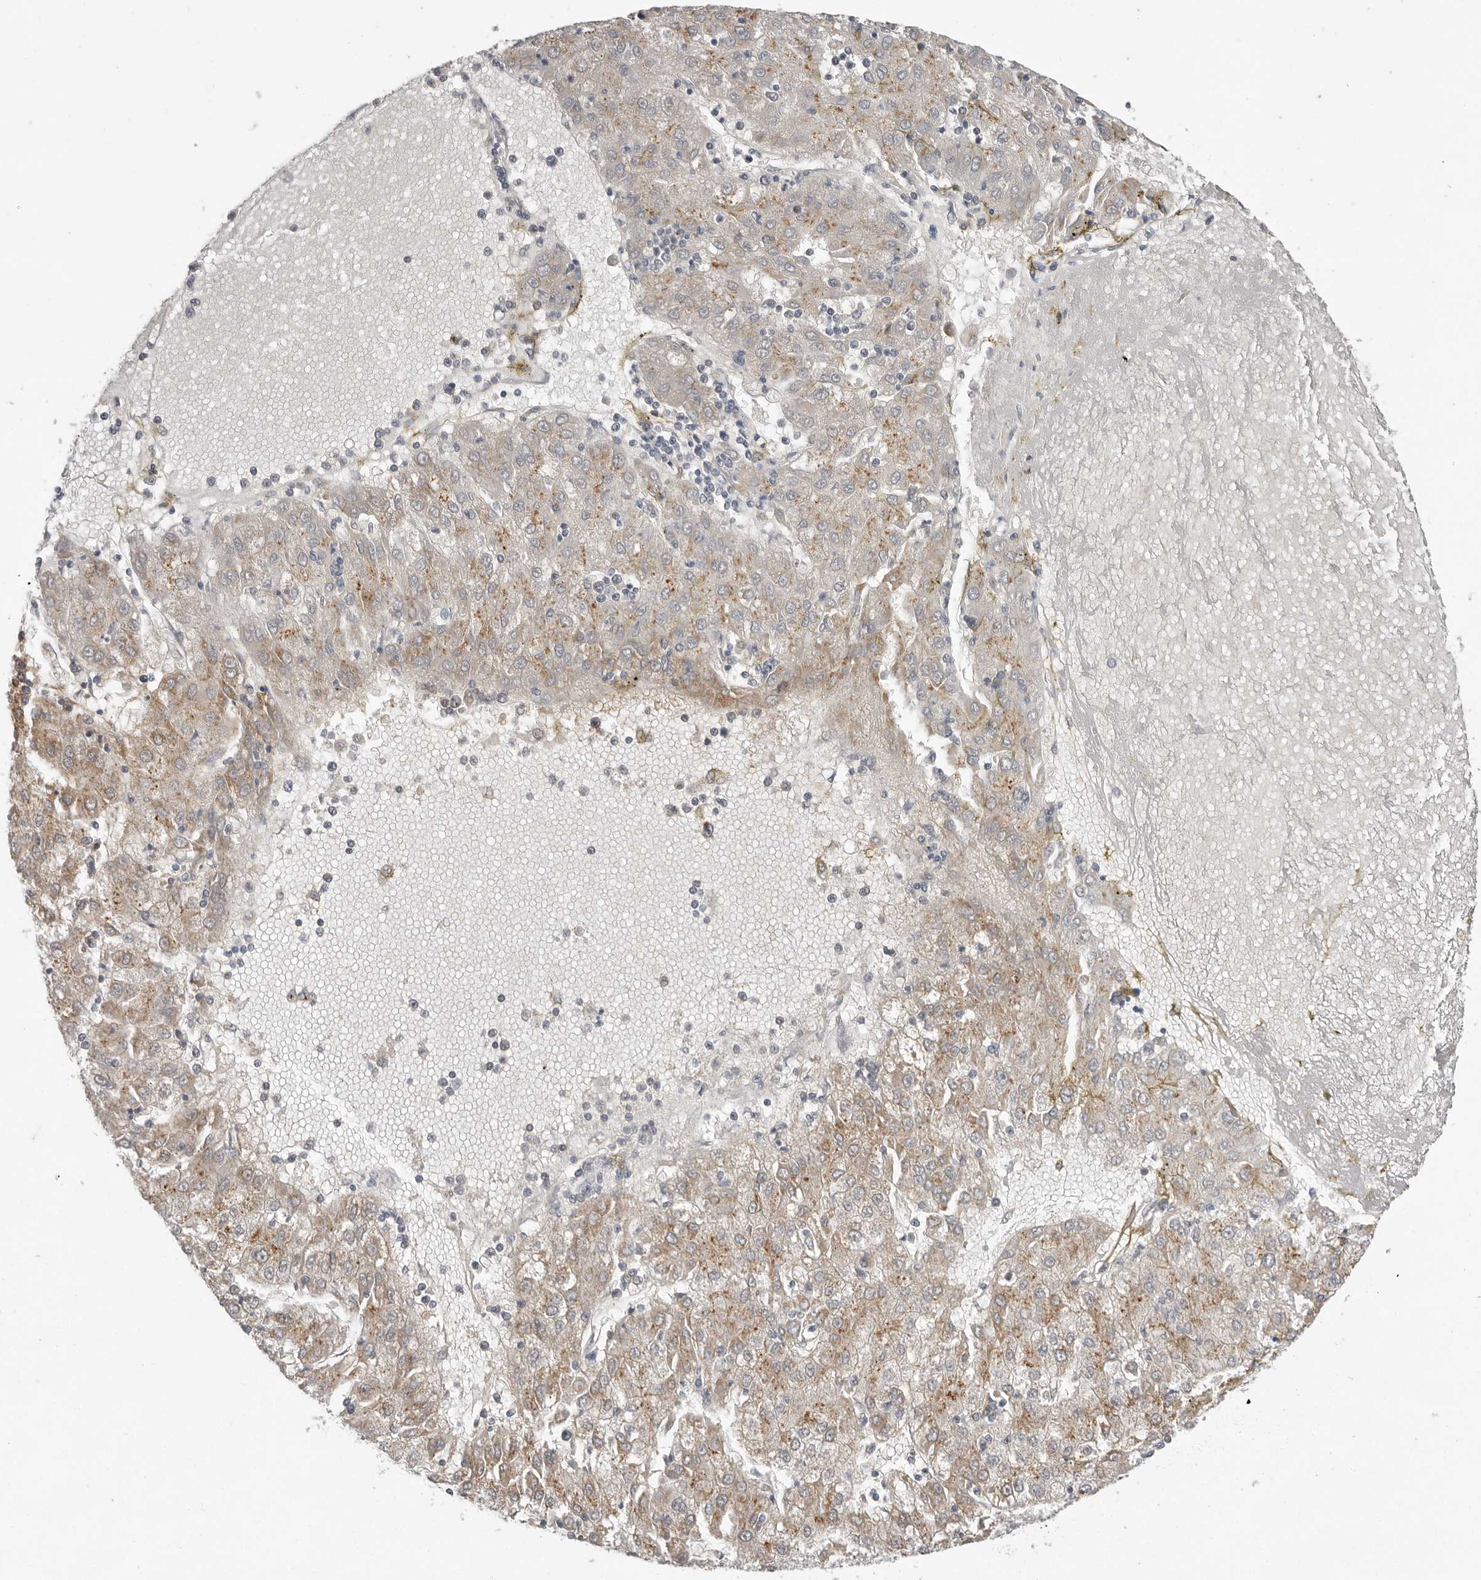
{"staining": {"intensity": "moderate", "quantity": "25%-75%", "location": "cytoplasmic/membranous"}, "tissue": "liver cancer", "cell_type": "Tumor cells", "image_type": "cancer", "snomed": [{"axis": "morphology", "description": "Carcinoma, Hepatocellular, NOS"}, {"axis": "topography", "description": "Liver"}], "caption": "Protein expression by immunohistochemistry shows moderate cytoplasmic/membranous staining in approximately 25%-75% of tumor cells in liver cancer. (IHC, brightfield microscopy, high magnification).", "gene": "TLR3", "patient": {"sex": "male", "age": 72}}